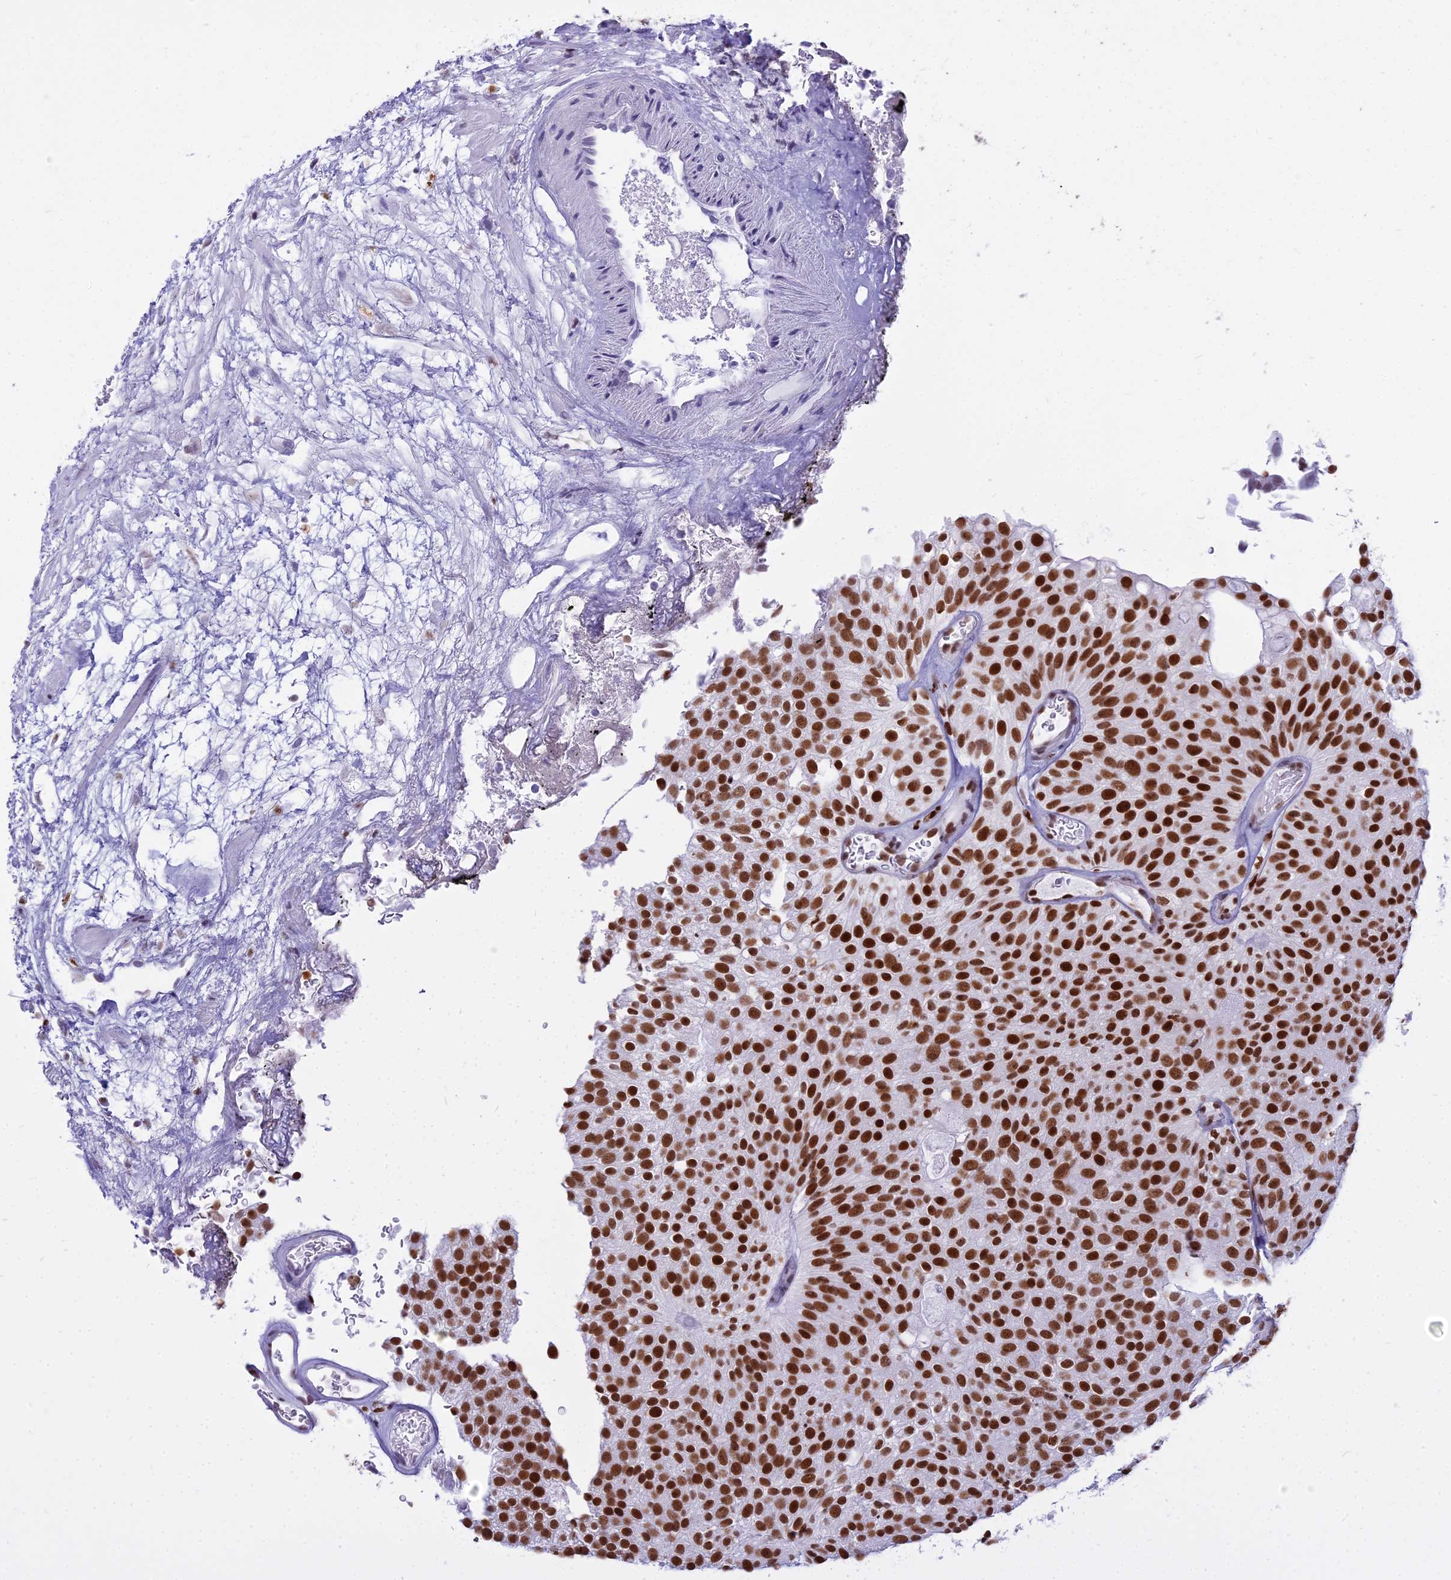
{"staining": {"intensity": "strong", "quantity": ">75%", "location": "nuclear"}, "tissue": "urothelial cancer", "cell_type": "Tumor cells", "image_type": "cancer", "snomed": [{"axis": "morphology", "description": "Urothelial carcinoma, Low grade"}, {"axis": "topography", "description": "Urinary bladder"}], "caption": "Protein staining shows strong nuclear expression in about >75% of tumor cells in urothelial carcinoma (low-grade).", "gene": "PARP1", "patient": {"sex": "male", "age": 78}}